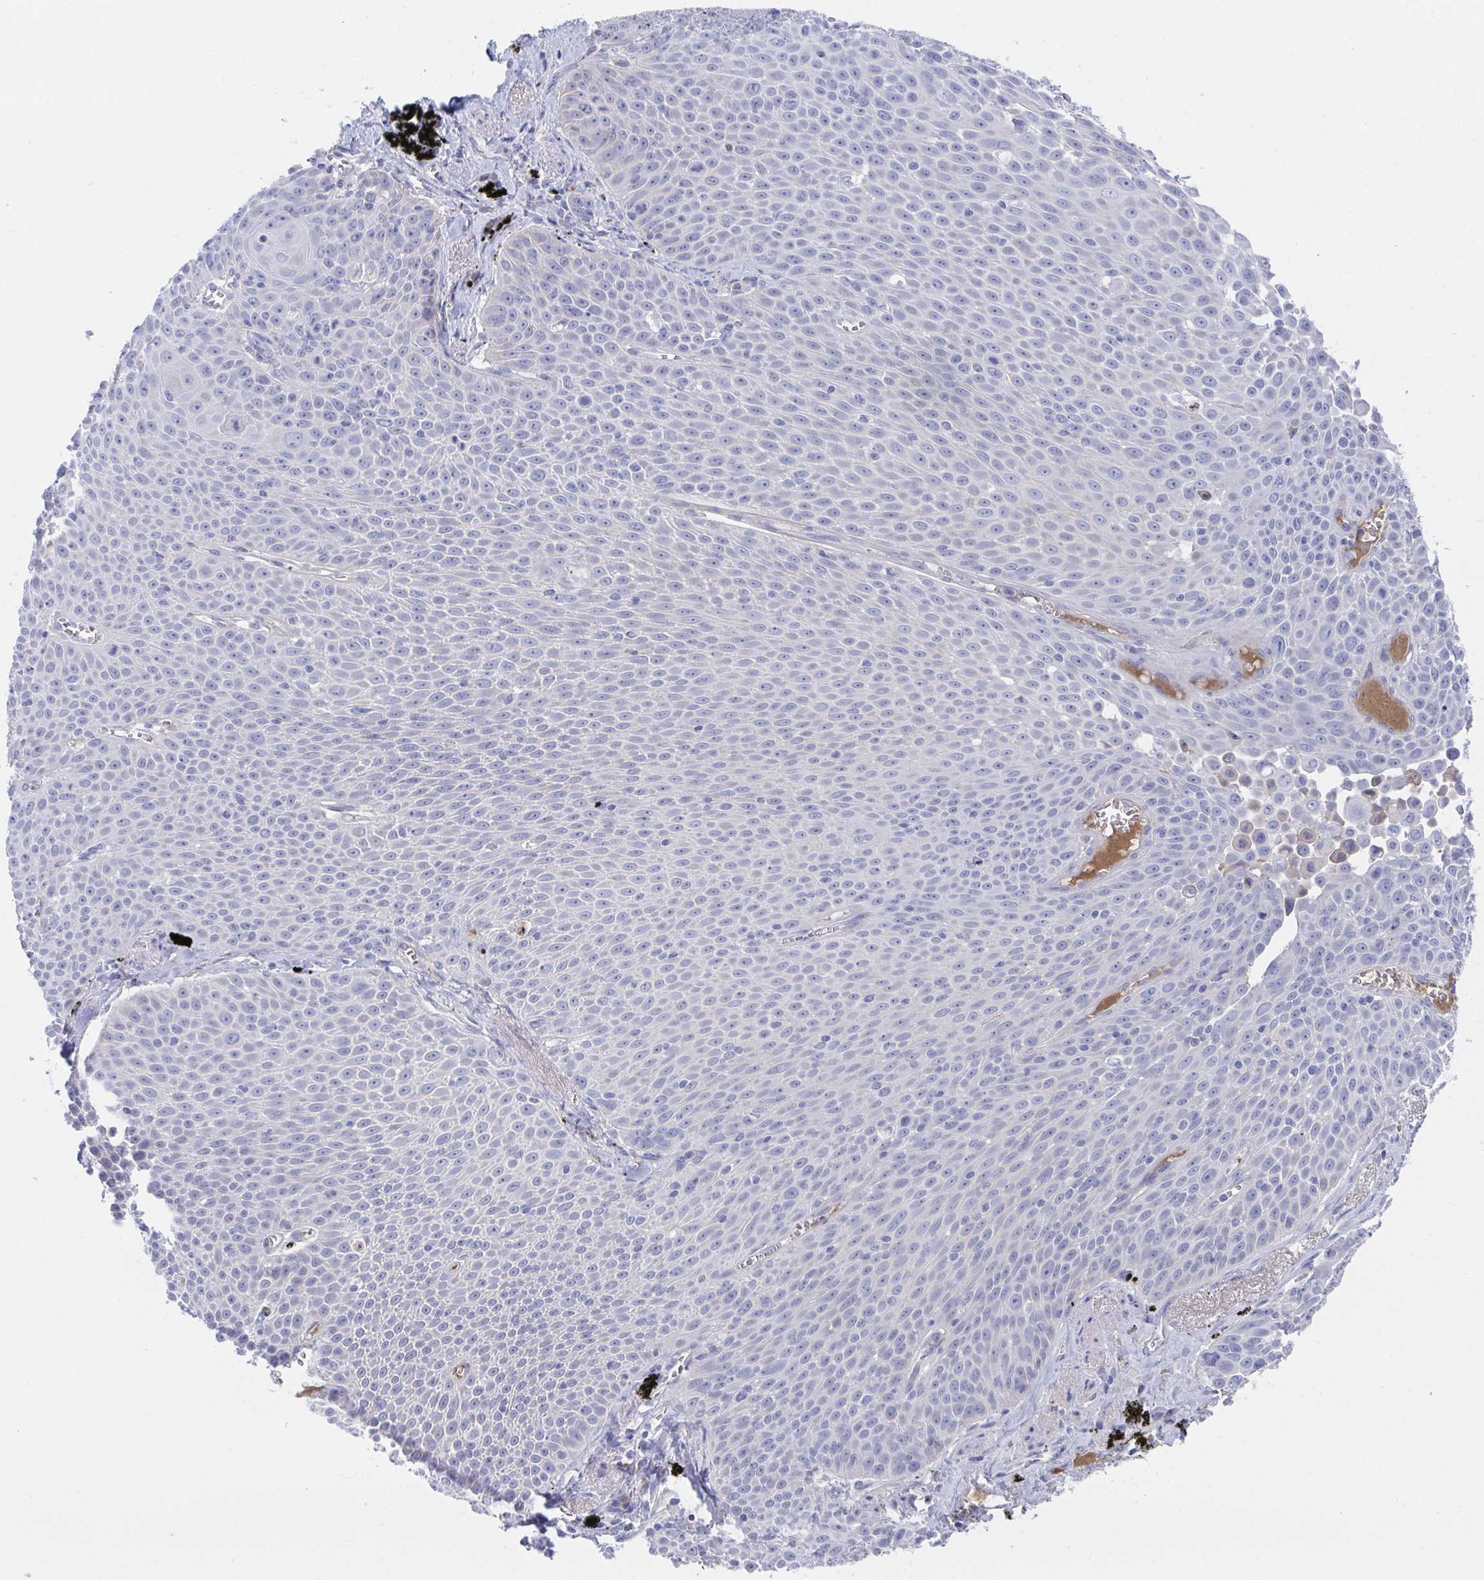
{"staining": {"intensity": "negative", "quantity": "none", "location": "none"}, "tissue": "lung cancer", "cell_type": "Tumor cells", "image_type": "cancer", "snomed": [{"axis": "morphology", "description": "Squamous cell carcinoma, NOS"}, {"axis": "morphology", "description": "Squamous cell carcinoma, metastatic, NOS"}, {"axis": "topography", "description": "Lymph node"}, {"axis": "topography", "description": "Lung"}], "caption": "The photomicrograph exhibits no staining of tumor cells in lung cancer. (Immunohistochemistry (ihc), brightfield microscopy, high magnification).", "gene": "TNFAIP6", "patient": {"sex": "female", "age": 62}}